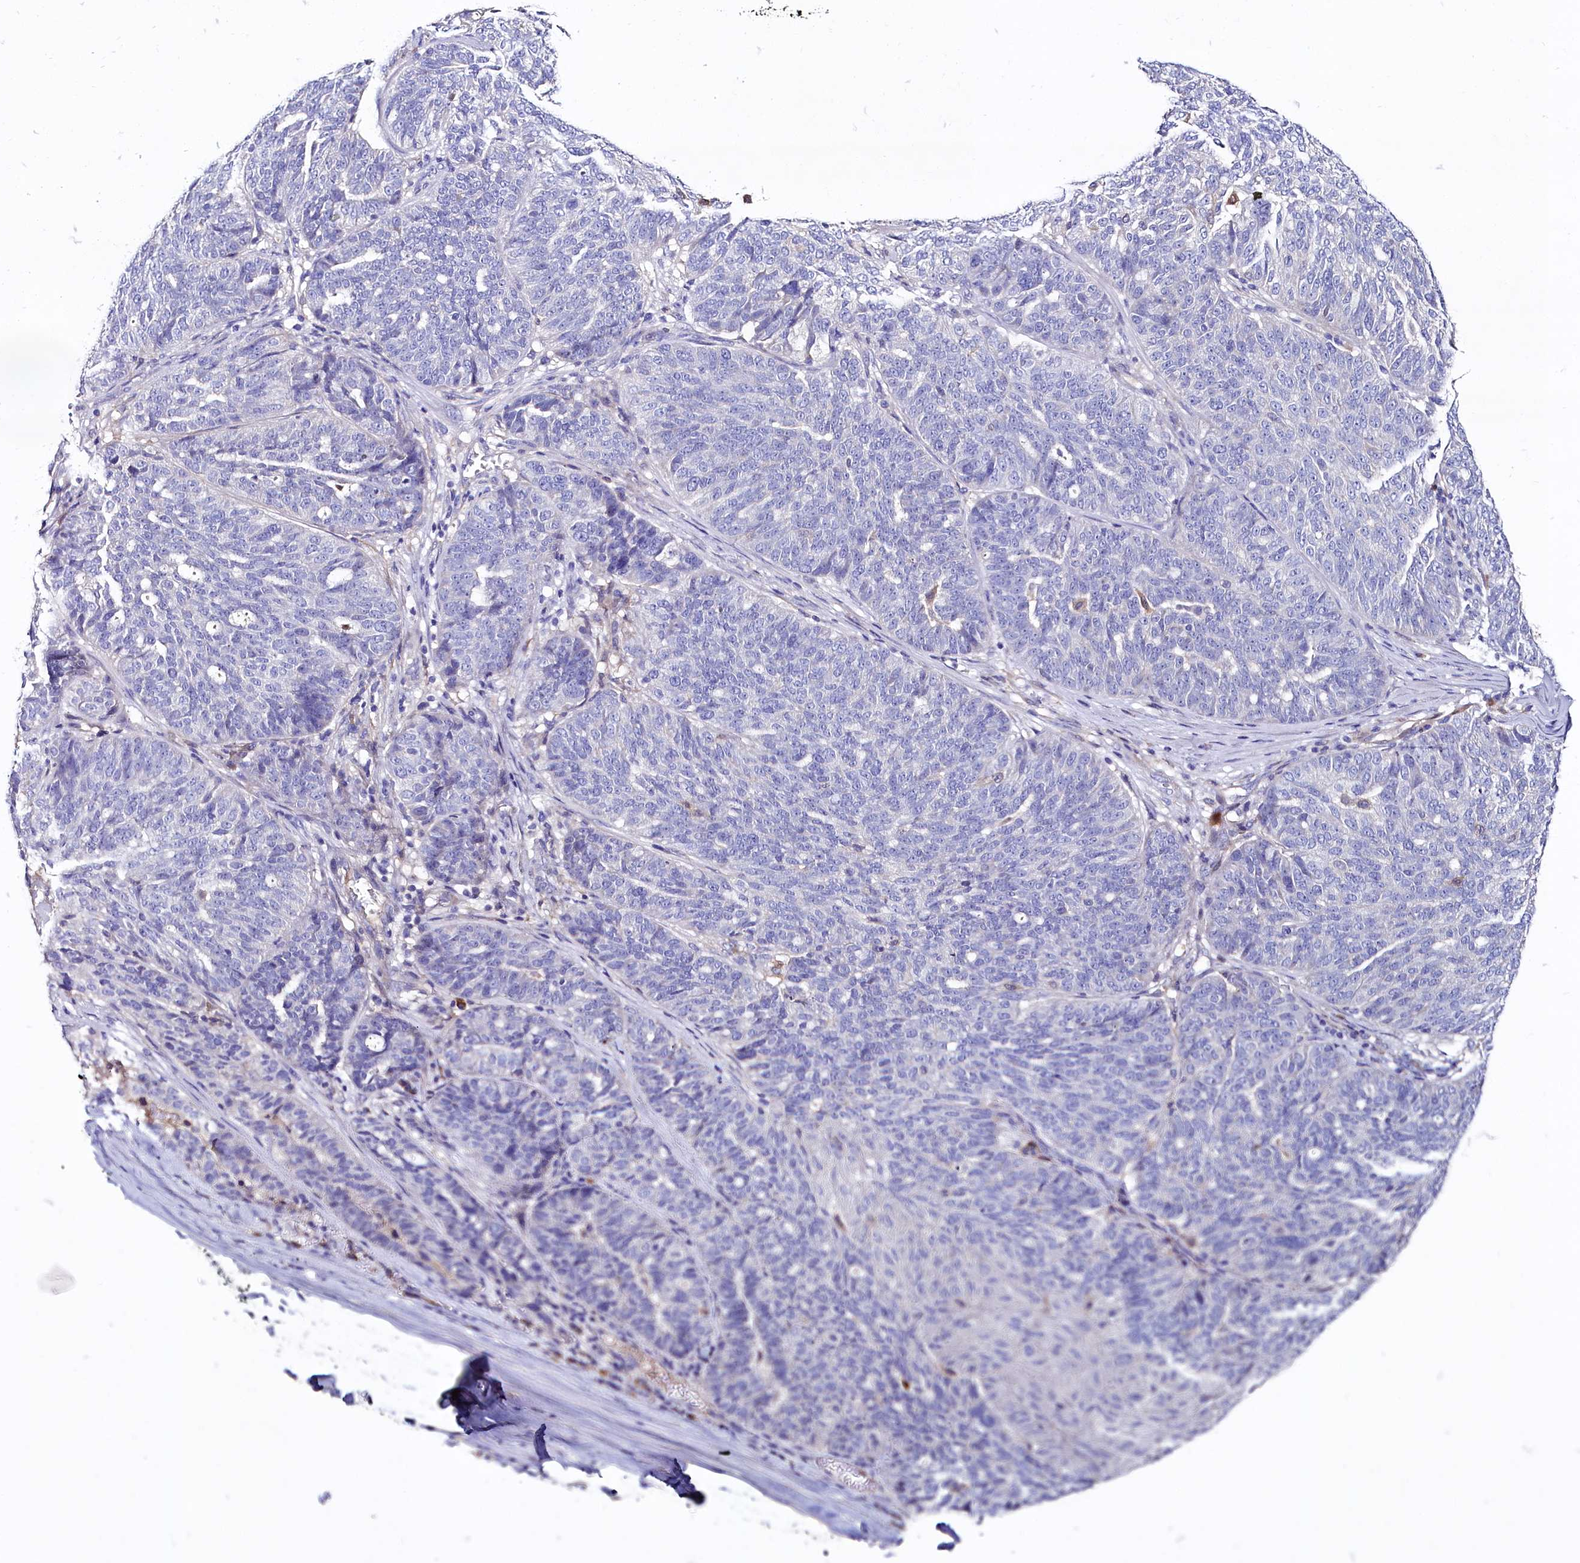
{"staining": {"intensity": "negative", "quantity": "none", "location": "none"}, "tissue": "ovarian cancer", "cell_type": "Tumor cells", "image_type": "cancer", "snomed": [{"axis": "morphology", "description": "Cystadenocarcinoma, serous, NOS"}, {"axis": "topography", "description": "Ovary"}], "caption": "Tumor cells show no significant protein positivity in ovarian serous cystadenocarcinoma.", "gene": "IL17RD", "patient": {"sex": "female", "age": 59}}